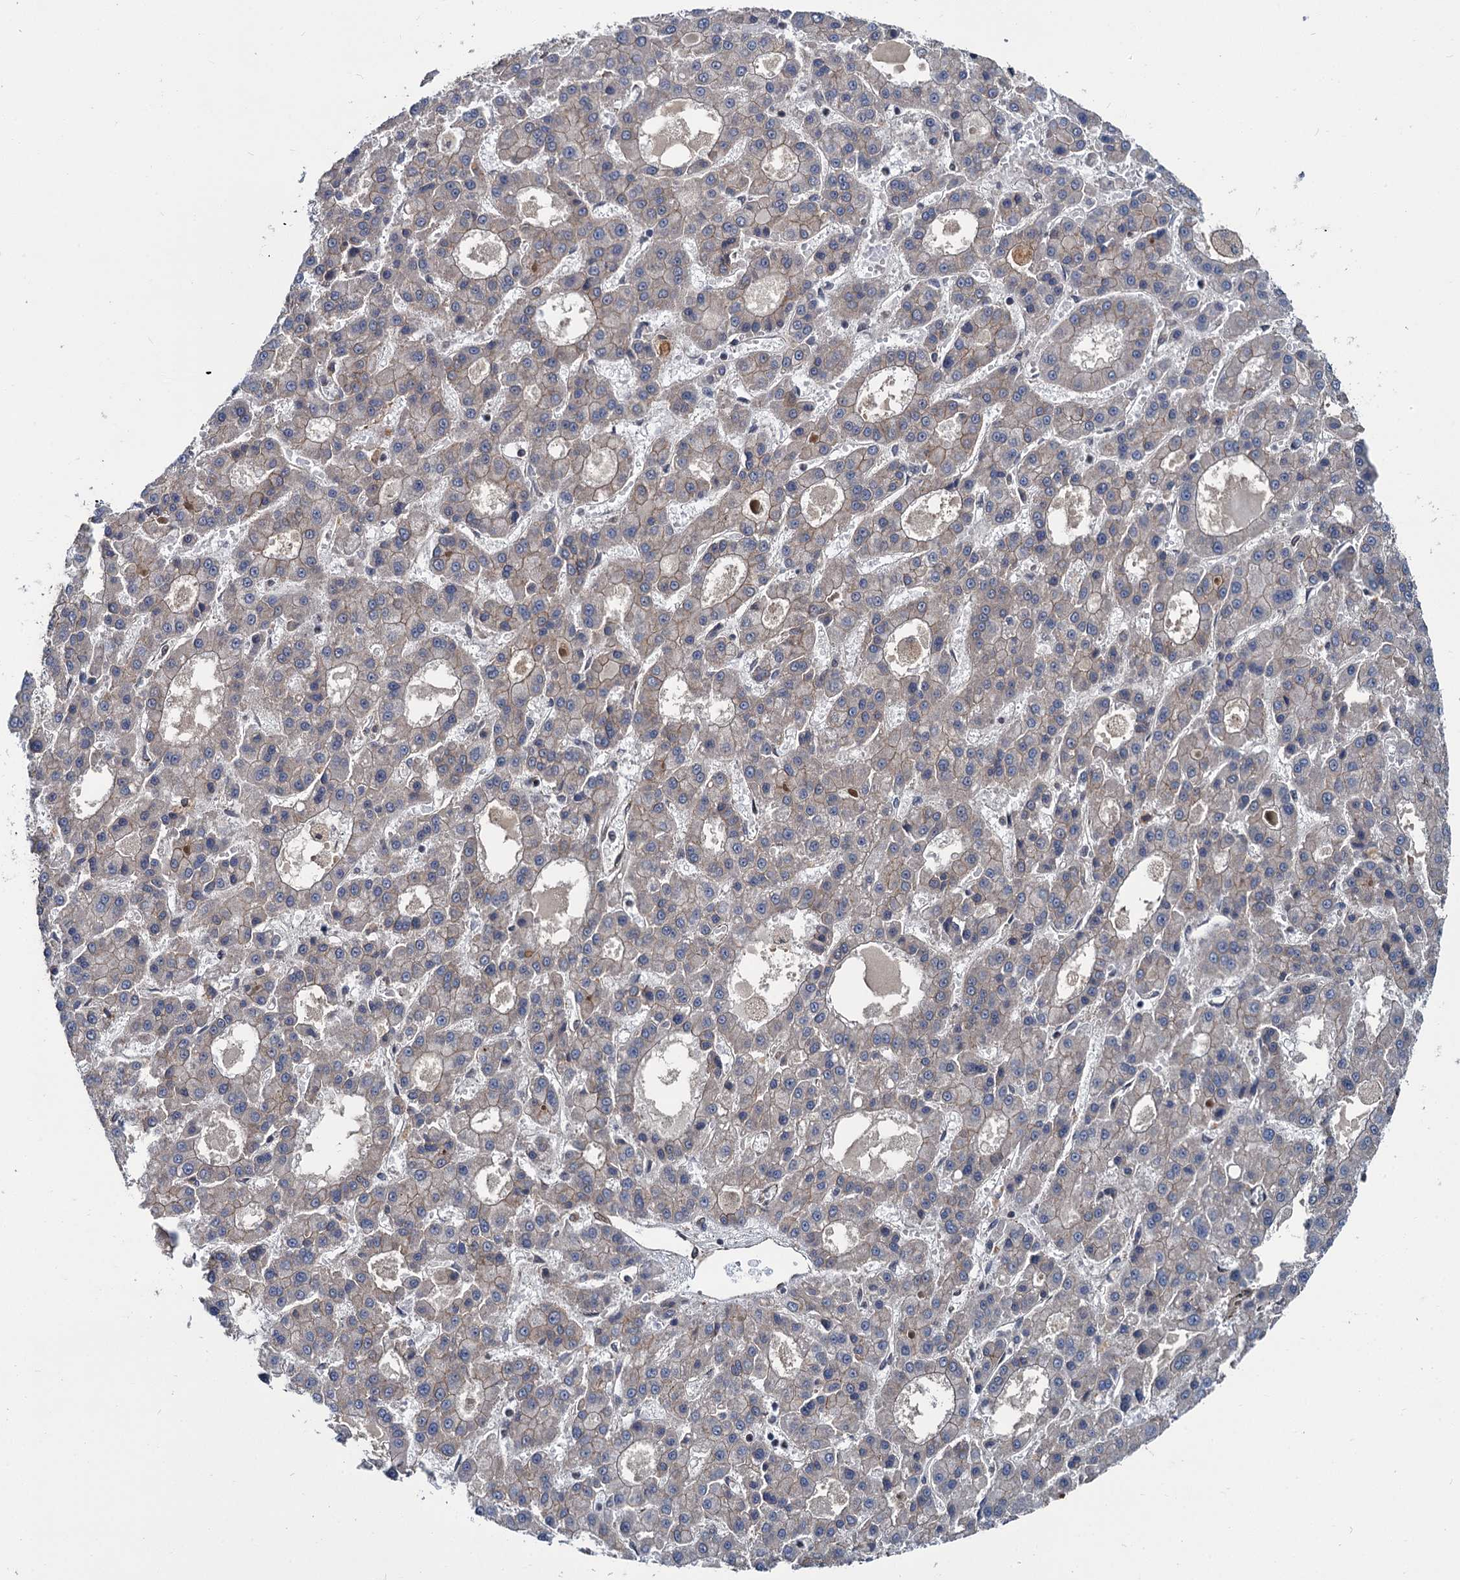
{"staining": {"intensity": "weak", "quantity": "<25%", "location": "cytoplasmic/membranous"}, "tissue": "liver cancer", "cell_type": "Tumor cells", "image_type": "cancer", "snomed": [{"axis": "morphology", "description": "Carcinoma, Hepatocellular, NOS"}, {"axis": "topography", "description": "Liver"}], "caption": "The micrograph displays no significant positivity in tumor cells of liver cancer (hepatocellular carcinoma).", "gene": "ZFYVE19", "patient": {"sex": "male", "age": 70}}